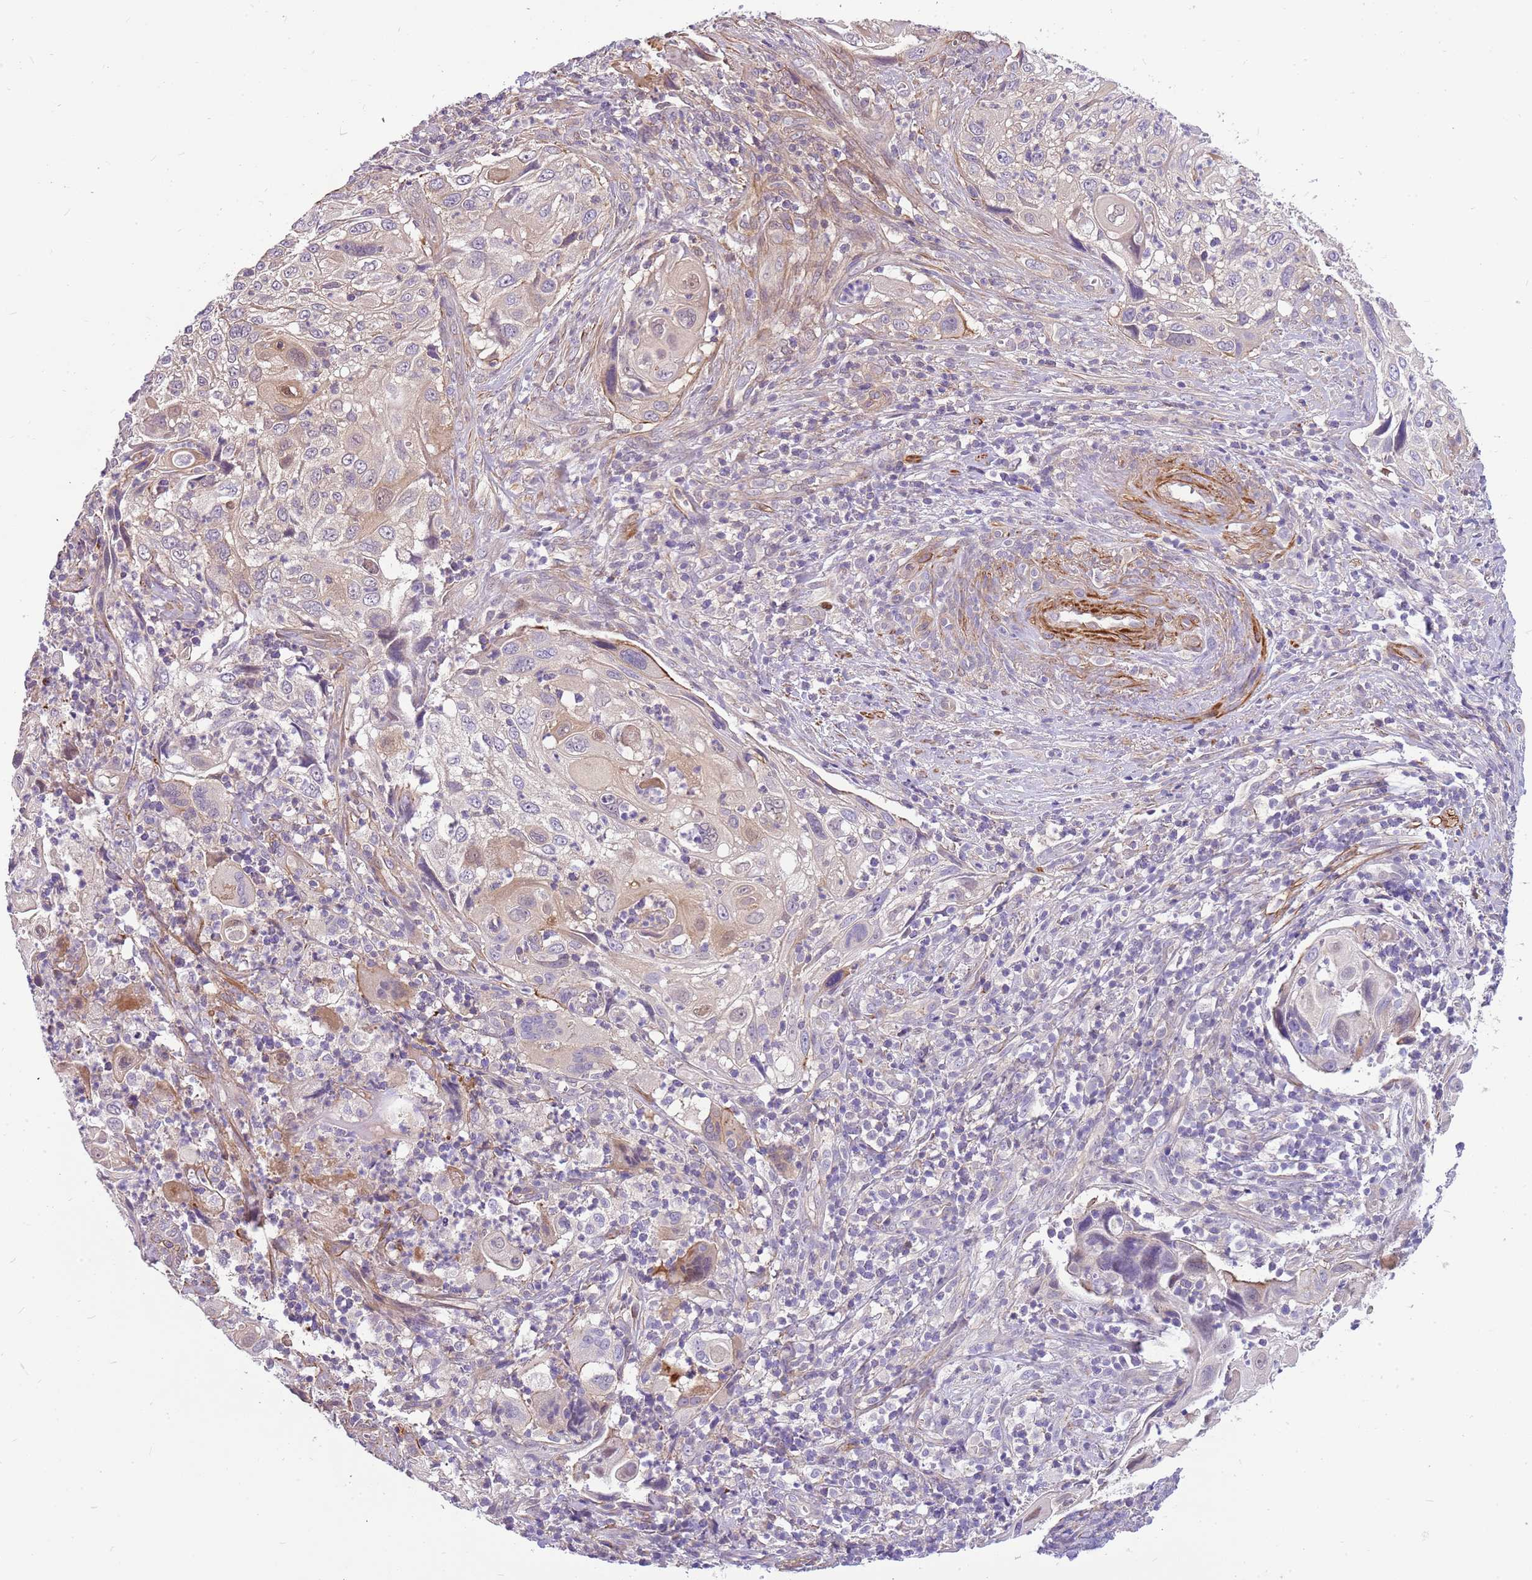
{"staining": {"intensity": "weak", "quantity": "<25%", "location": "cytoplasmic/membranous"}, "tissue": "cervical cancer", "cell_type": "Tumor cells", "image_type": "cancer", "snomed": [{"axis": "morphology", "description": "Squamous cell carcinoma, NOS"}, {"axis": "topography", "description": "Cervix"}], "caption": "Tumor cells show no significant expression in squamous cell carcinoma (cervical). Brightfield microscopy of immunohistochemistry (IHC) stained with DAB (brown) and hematoxylin (blue), captured at high magnification.", "gene": "MVD", "patient": {"sex": "female", "age": 70}}